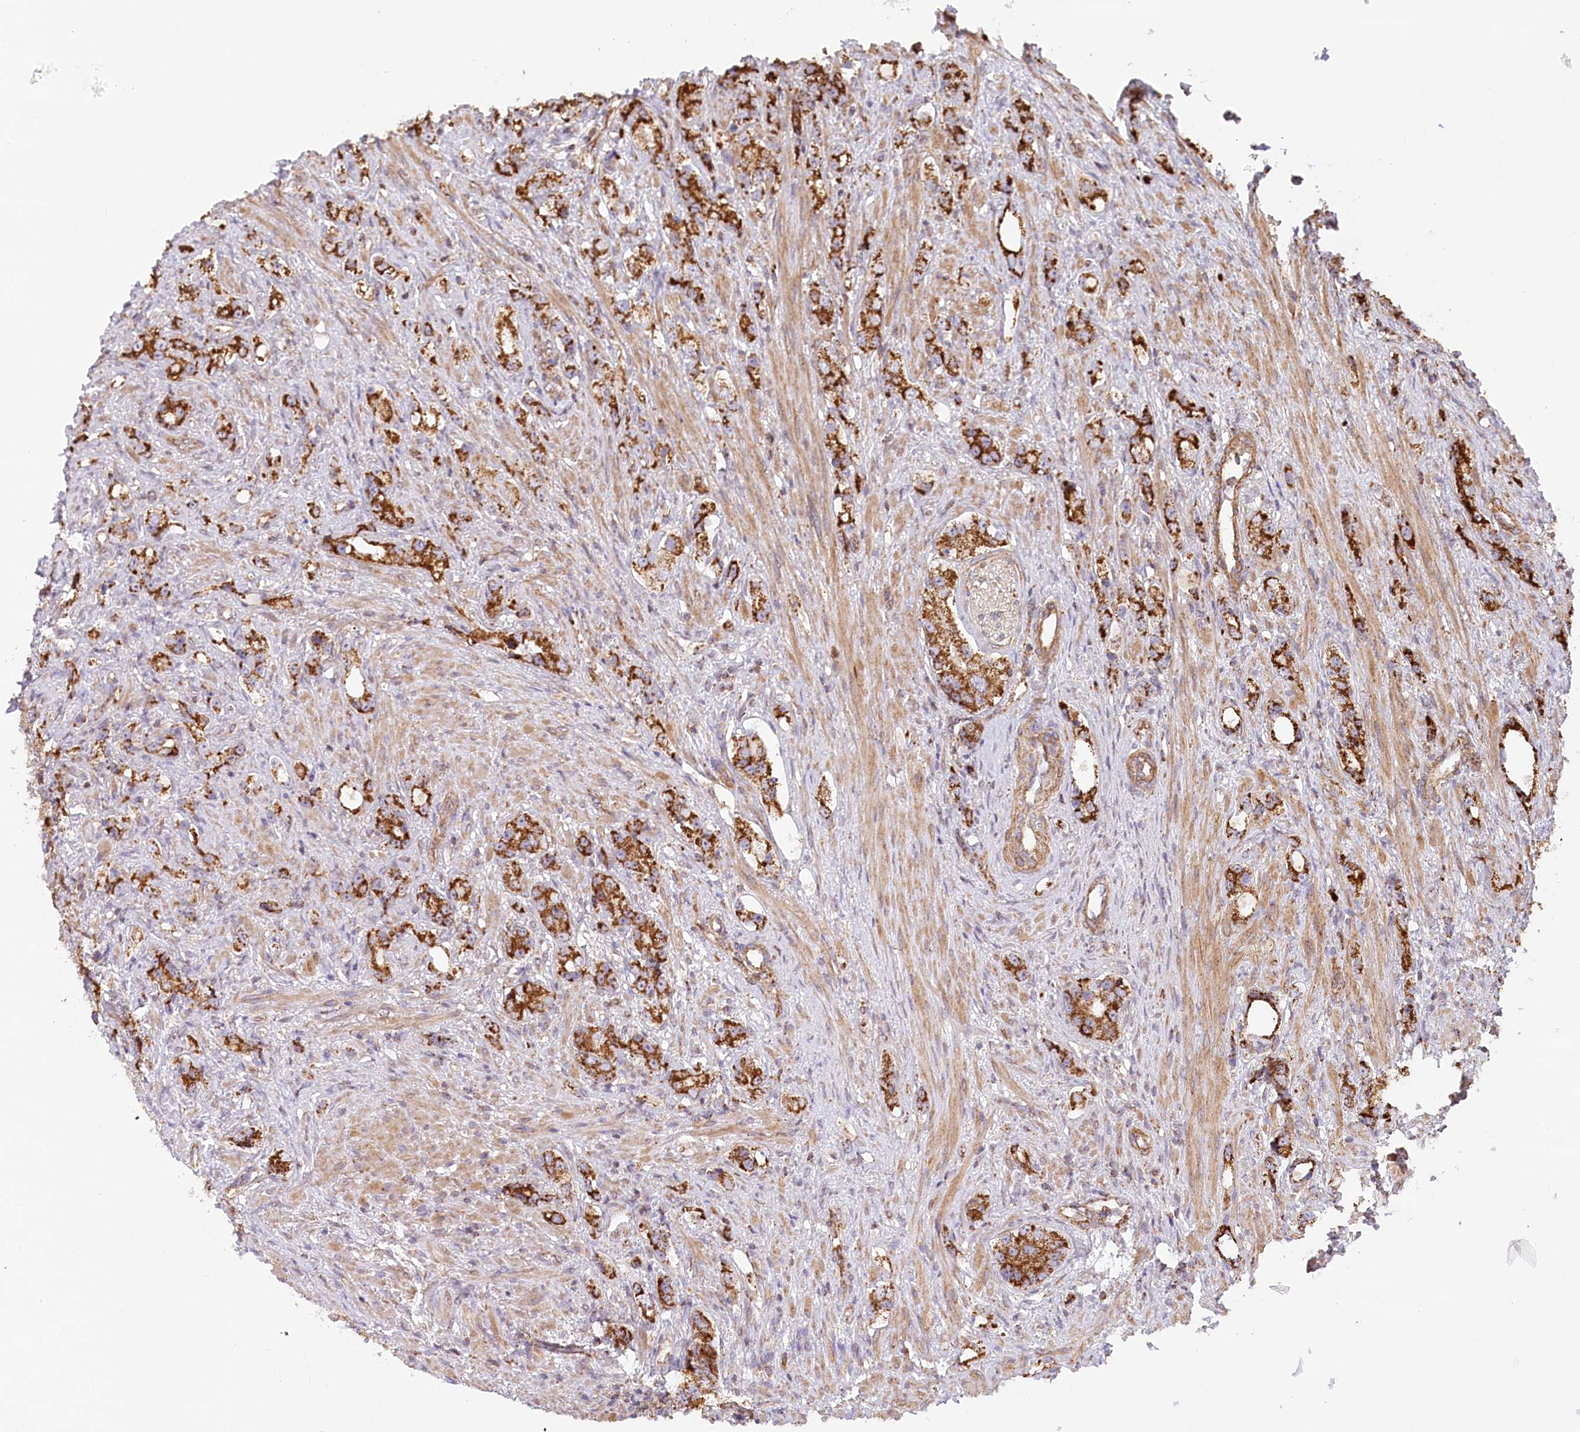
{"staining": {"intensity": "strong", "quantity": ">75%", "location": "cytoplasmic/membranous"}, "tissue": "prostate cancer", "cell_type": "Tumor cells", "image_type": "cancer", "snomed": [{"axis": "morphology", "description": "Adenocarcinoma, High grade"}, {"axis": "topography", "description": "Prostate"}], "caption": "Tumor cells exhibit high levels of strong cytoplasmic/membranous staining in about >75% of cells in human prostate adenocarcinoma (high-grade). (DAB IHC, brown staining for protein, blue staining for nuclei).", "gene": "UMPS", "patient": {"sex": "male", "age": 63}}